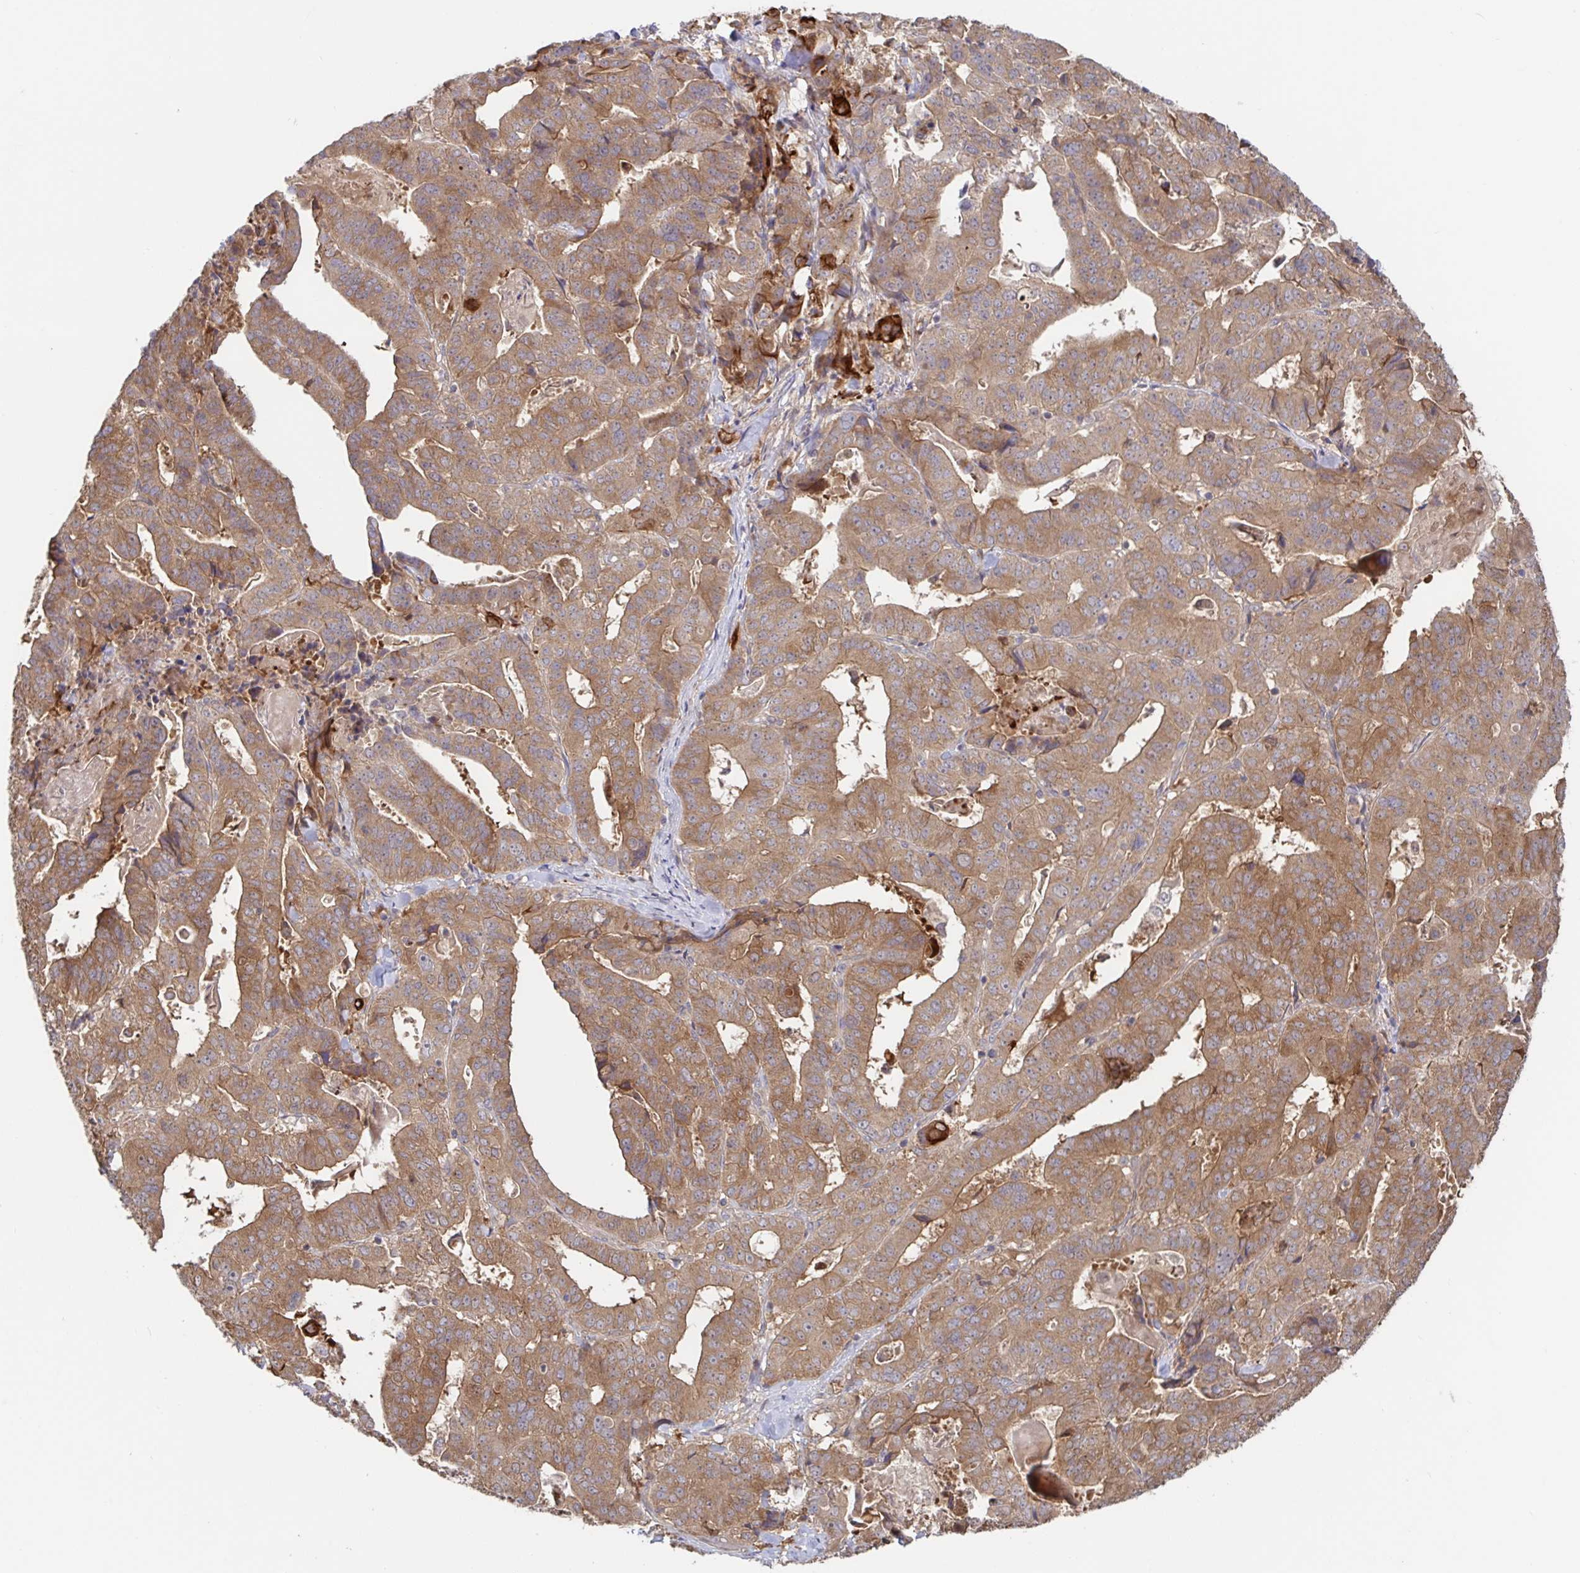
{"staining": {"intensity": "moderate", "quantity": ">75%", "location": "cytoplasmic/membranous"}, "tissue": "stomach cancer", "cell_type": "Tumor cells", "image_type": "cancer", "snomed": [{"axis": "morphology", "description": "Adenocarcinoma, NOS"}, {"axis": "topography", "description": "Stomach"}], "caption": "Stomach cancer (adenocarcinoma) stained with DAB immunohistochemistry demonstrates medium levels of moderate cytoplasmic/membranous staining in approximately >75% of tumor cells.", "gene": "AACS", "patient": {"sex": "male", "age": 48}}